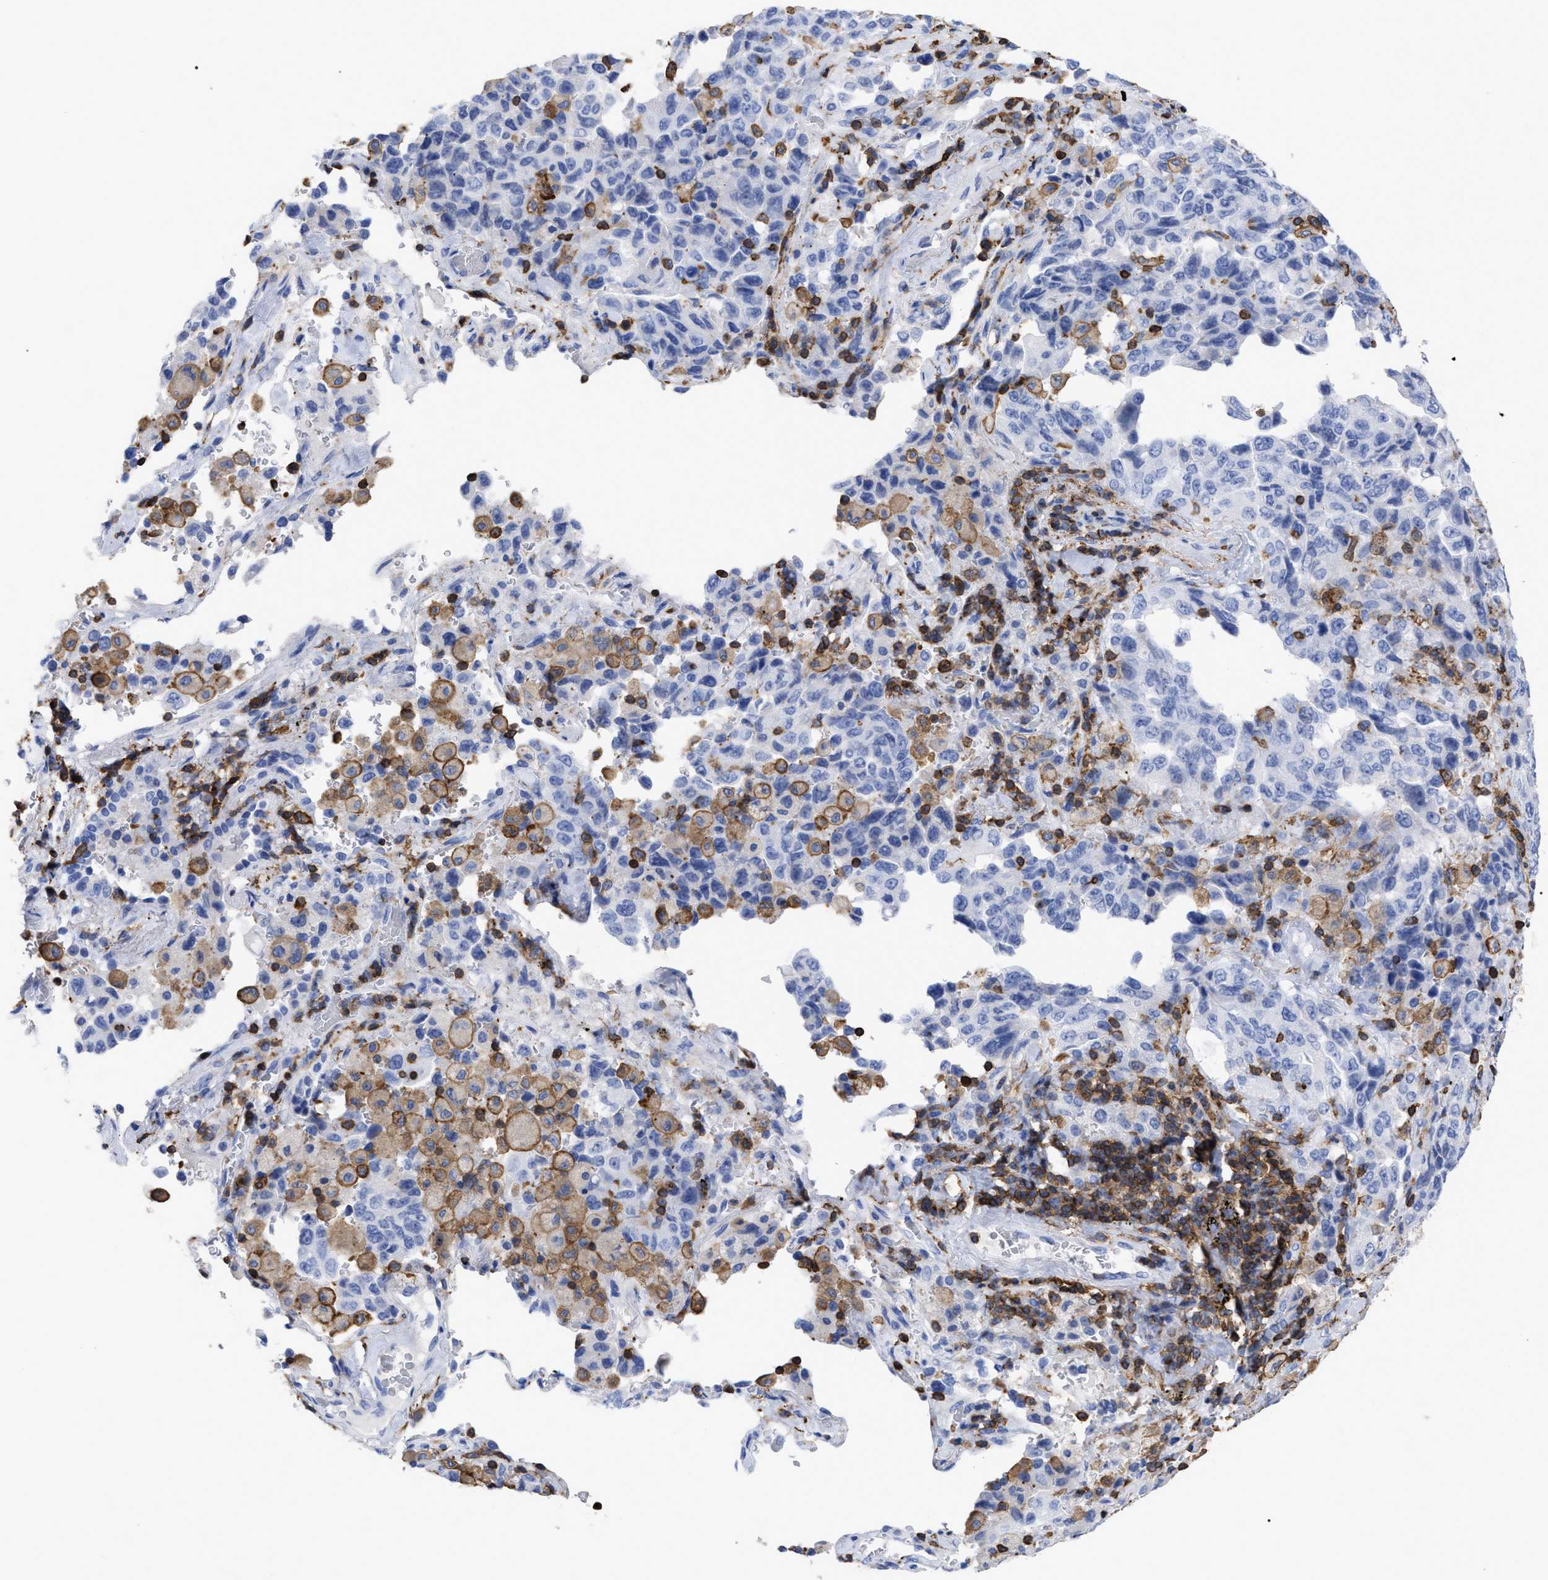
{"staining": {"intensity": "negative", "quantity": "none", "location": "none"}, "tissue": "lung cancer", "cell_type": "Tumor cells", "image_type": "cancer", "snomed": [{"axis": "morphology", "description": "Adenocarcinoma, NOS"}, {"axis": "topography", "description": "Lung"}], "caption": "DAB (3,3'-diaminobenzidine) immunohistochemical staining of lung cancer (adenocarcinoma) shows no significant positivity in tumor cells.", "gene": "HCLS1", "patient": {"sex": "female", "age": 51}}